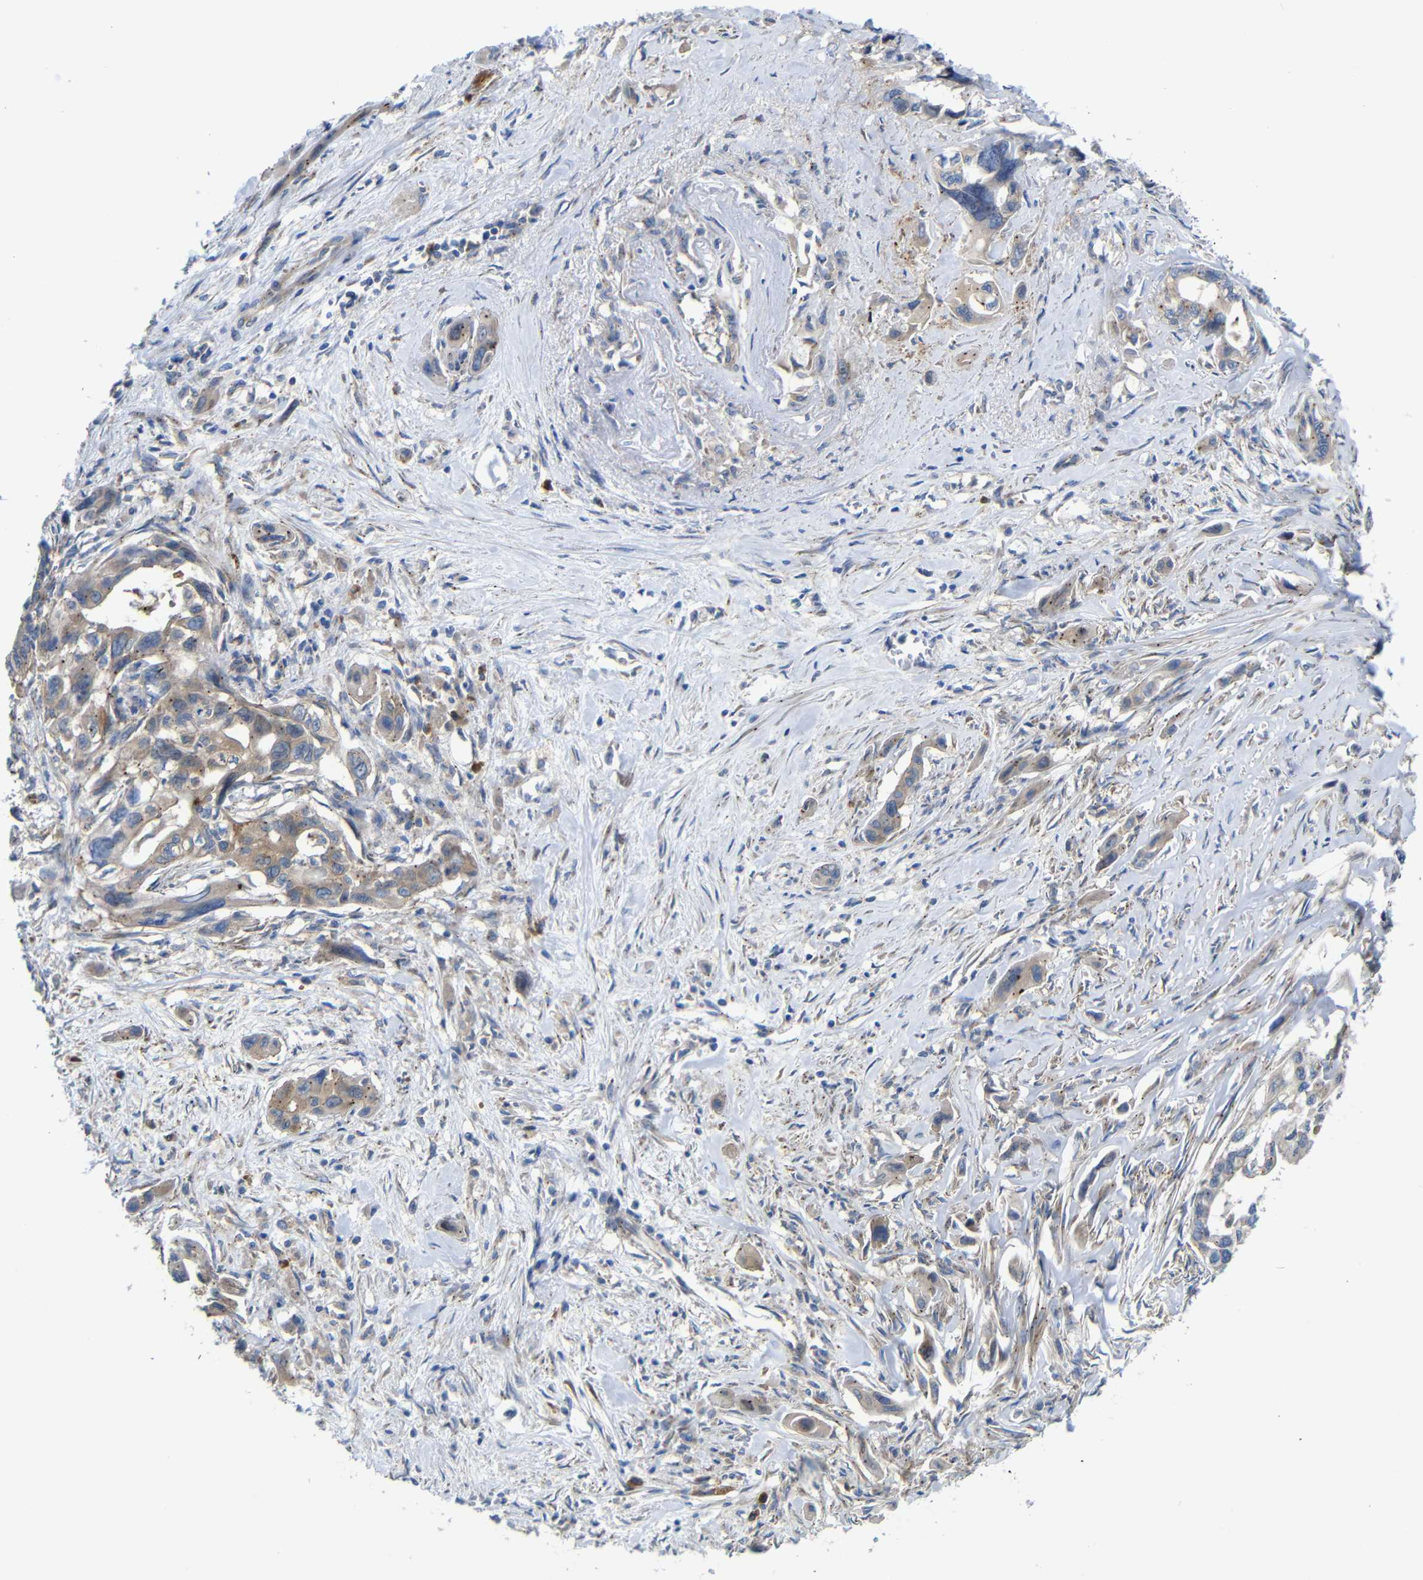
{"staining": {"intensity": "weak", "quantity": ">75%", "location": "cytoplasmic/membranous"}, "tissue": "pancreatic cancer", "cell_type": "Tumor cells", "image_type": "cancer", "snomed": [{"axis": "morphology", "description": "Adenocarcinoma, NOS"}, {"axis": "topography", "description": "Pancreas"}], "caption": "Pancreatic cancer was stained to show a protein in brown. There is low levels of weak cytoplasmic/membranous positivity in about >75% of tumor cells. The protein is shown in brown color, while the nuclei are stained blue.", "gene": "DDRGK1", "patient": {"sex": "male", "age": 73}}